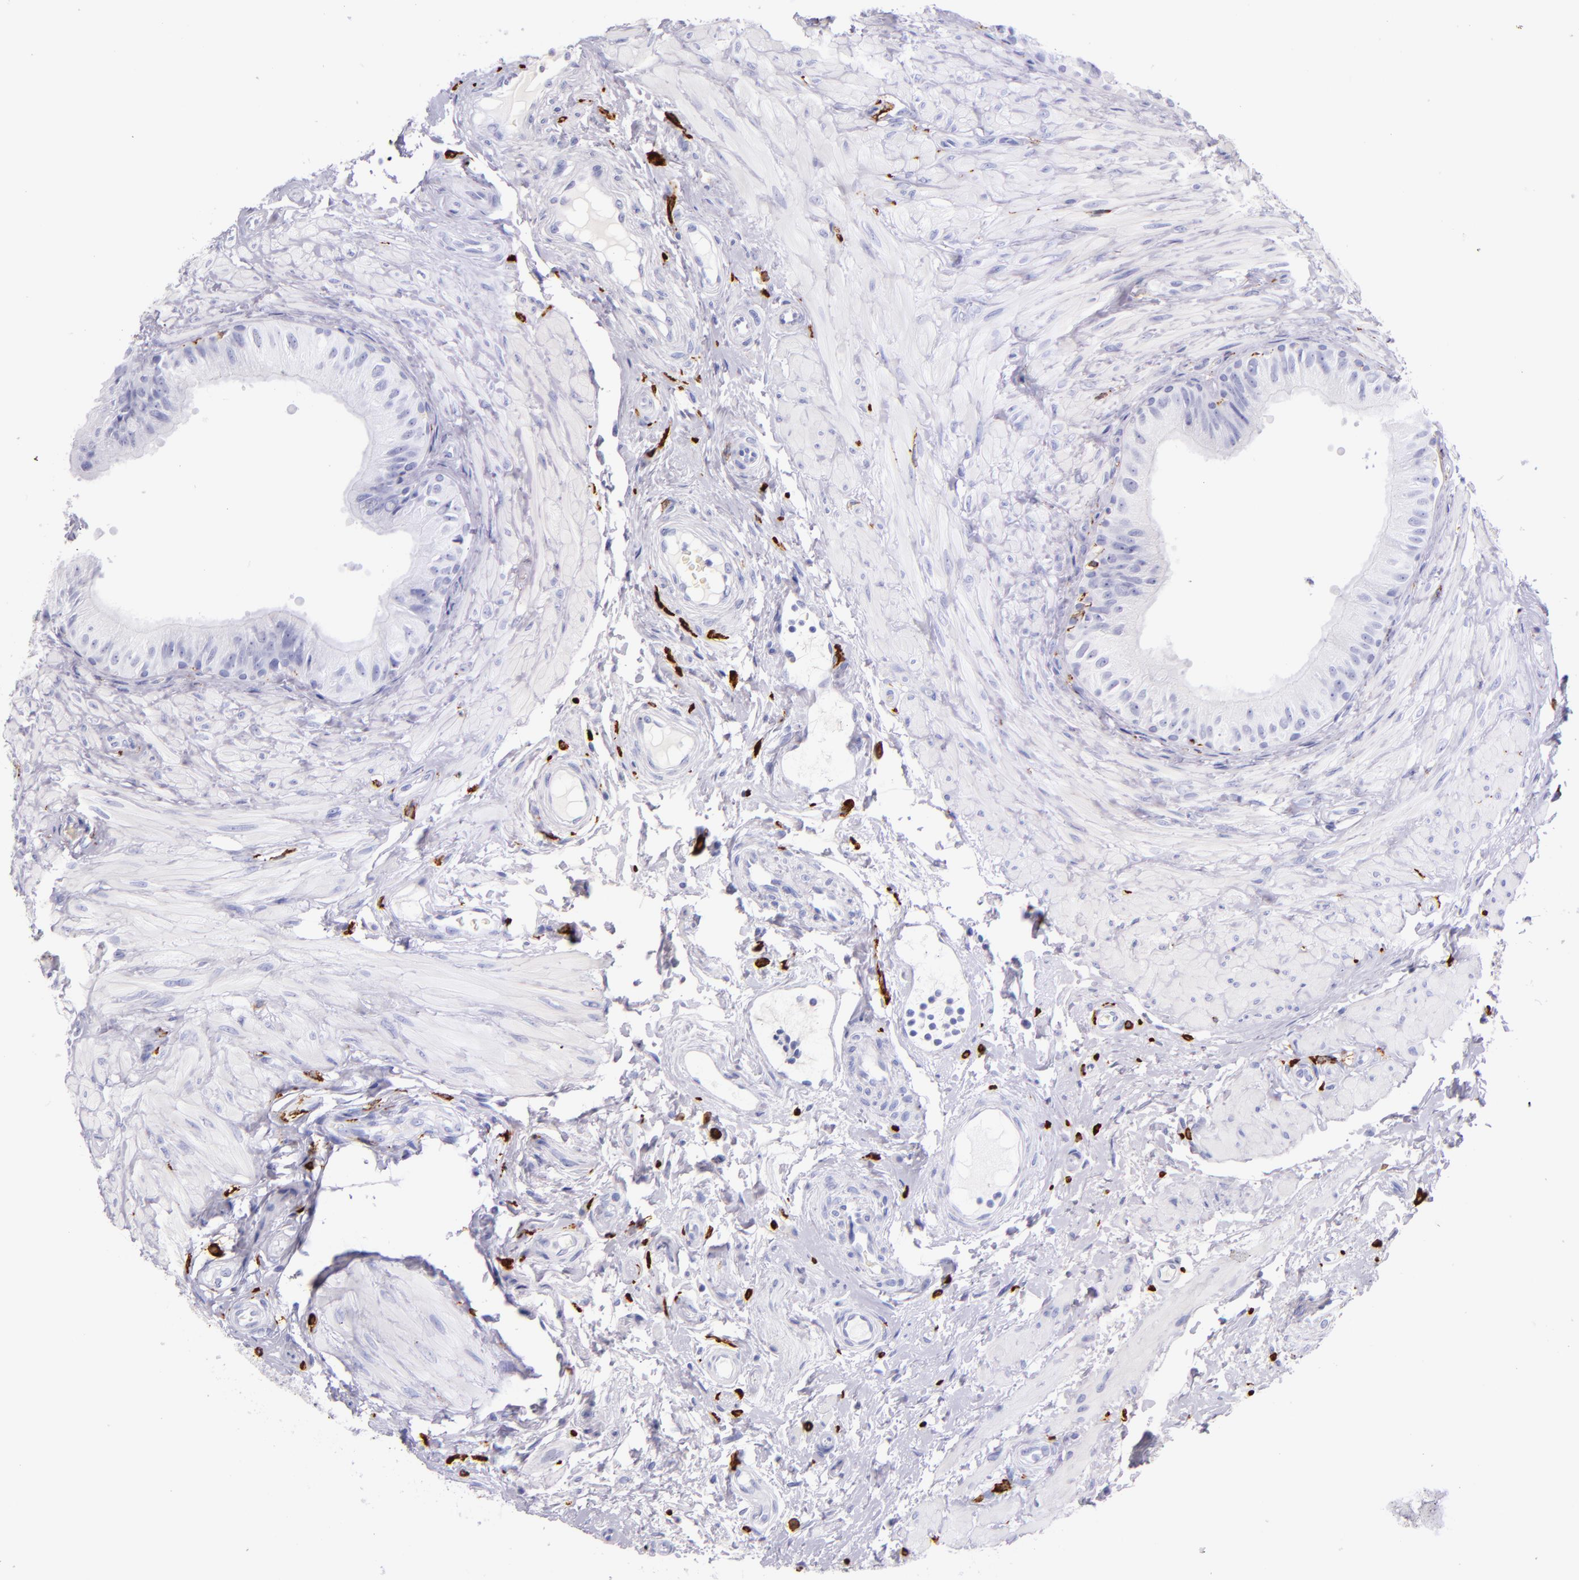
{"staining": {"intensity": "negative", "quantity": "none", "location": "none"}, "tissue": "epididymis", "cell_type": "Glandular cells", "image_type": "normal", "snomed": [{"axis": "morphology", "description": "Normal tissue, NOS"}, {"axis": "topography", "description": "Epididymis"}], "caption": "This histopathology image is of benign epididymis stained with immunohistochemistry (IHC) to label a protein in brown with the nuclei are counter-stained blue. There is no staining in glandular cells.", "gene": "CD163", "patient": {"sex": "male", "age": 68}}